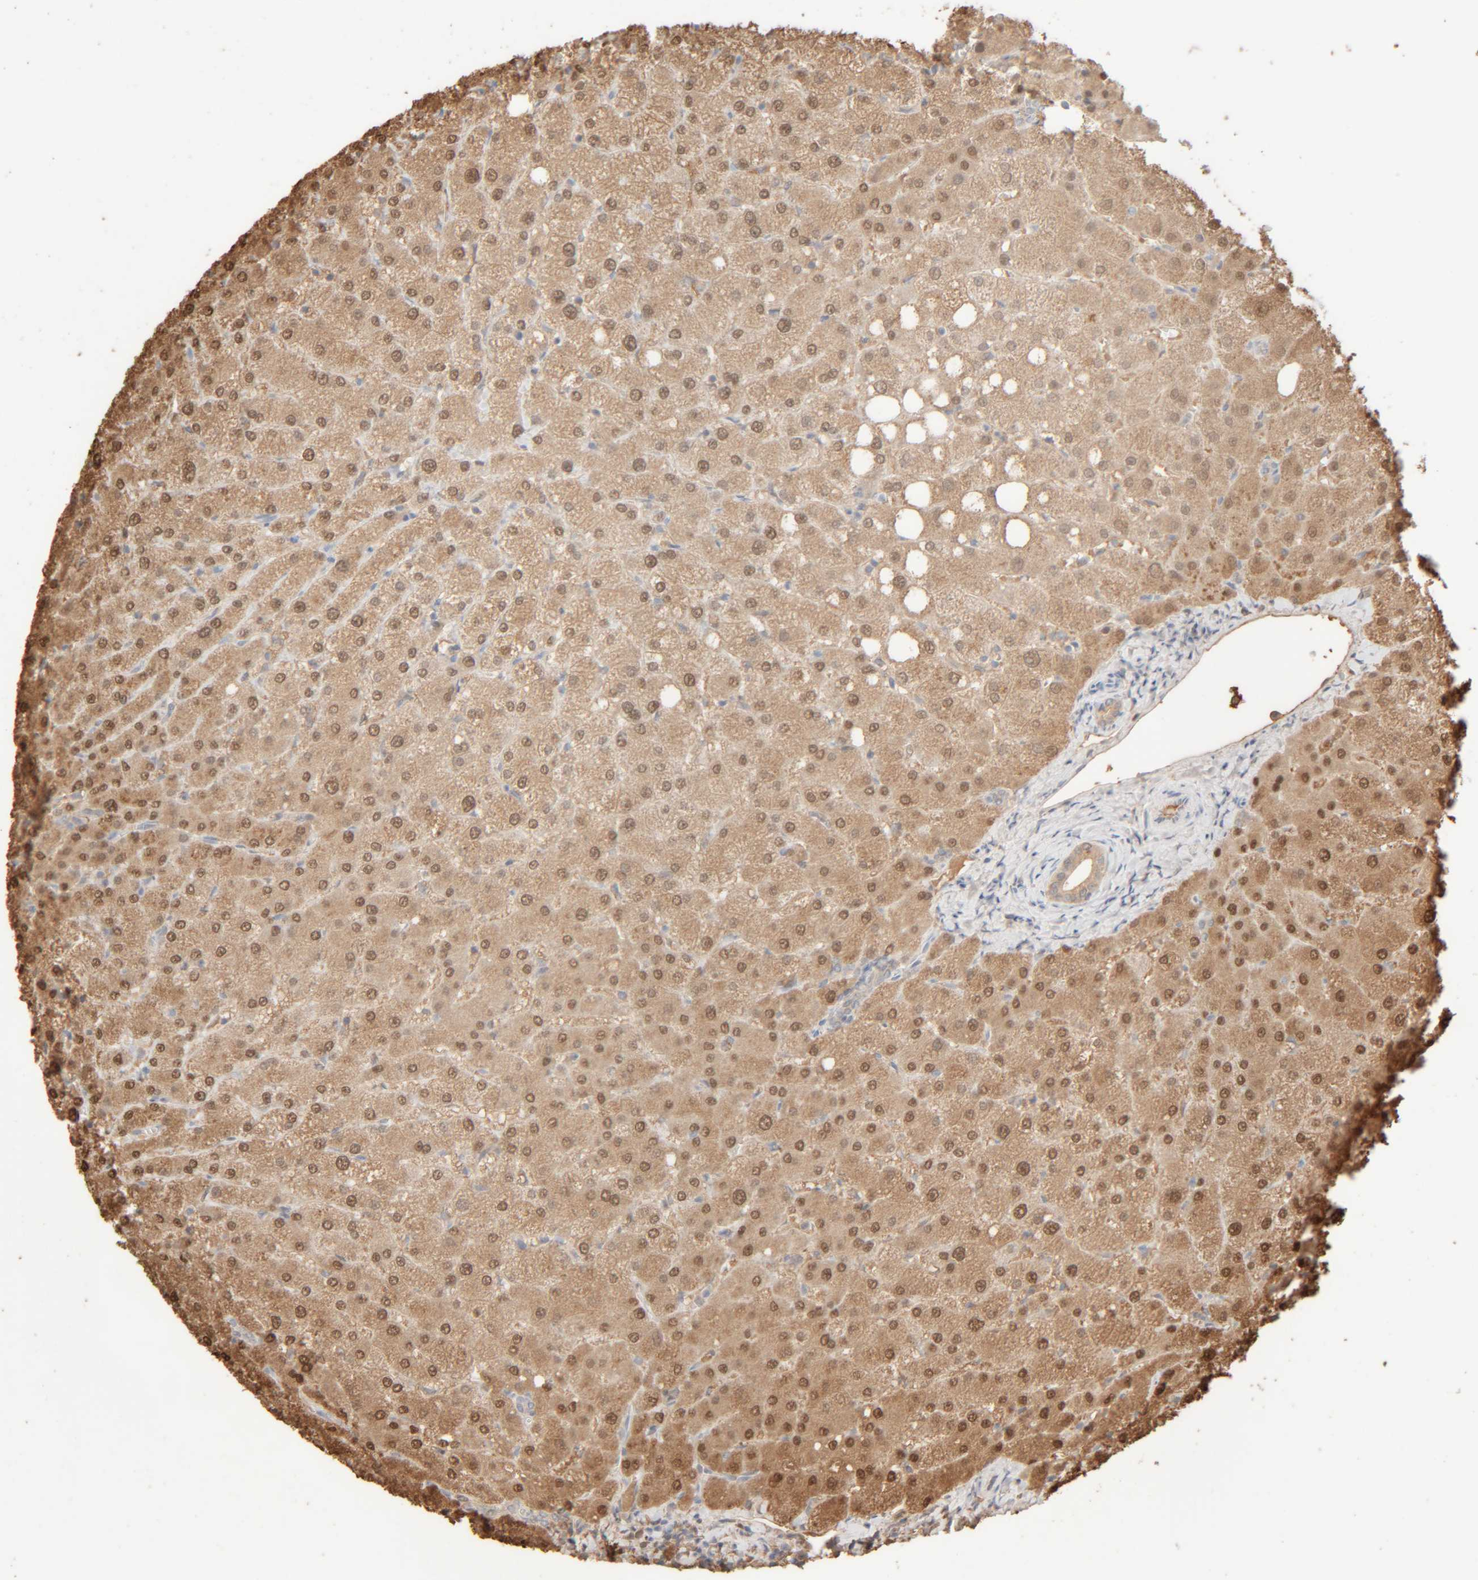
{"staining": {"intensity": "negative", "quantity": "none", "location": "none"}, "tissue": "liver", "cell_type": "Cholangiocytes", "image_type": "normal", "snomed": [{"axis": "morphology", "description": "Normal tissue, NOS"}, {"axis": "topography", "description": "Liver"}], "caption": "Human liver stained for a protein using immunohistochemistry (IHC) demonstrates no positivity in cholangiocytes.", "gene": "RIDA", "patient": {"sex": "female", "age": 54}}